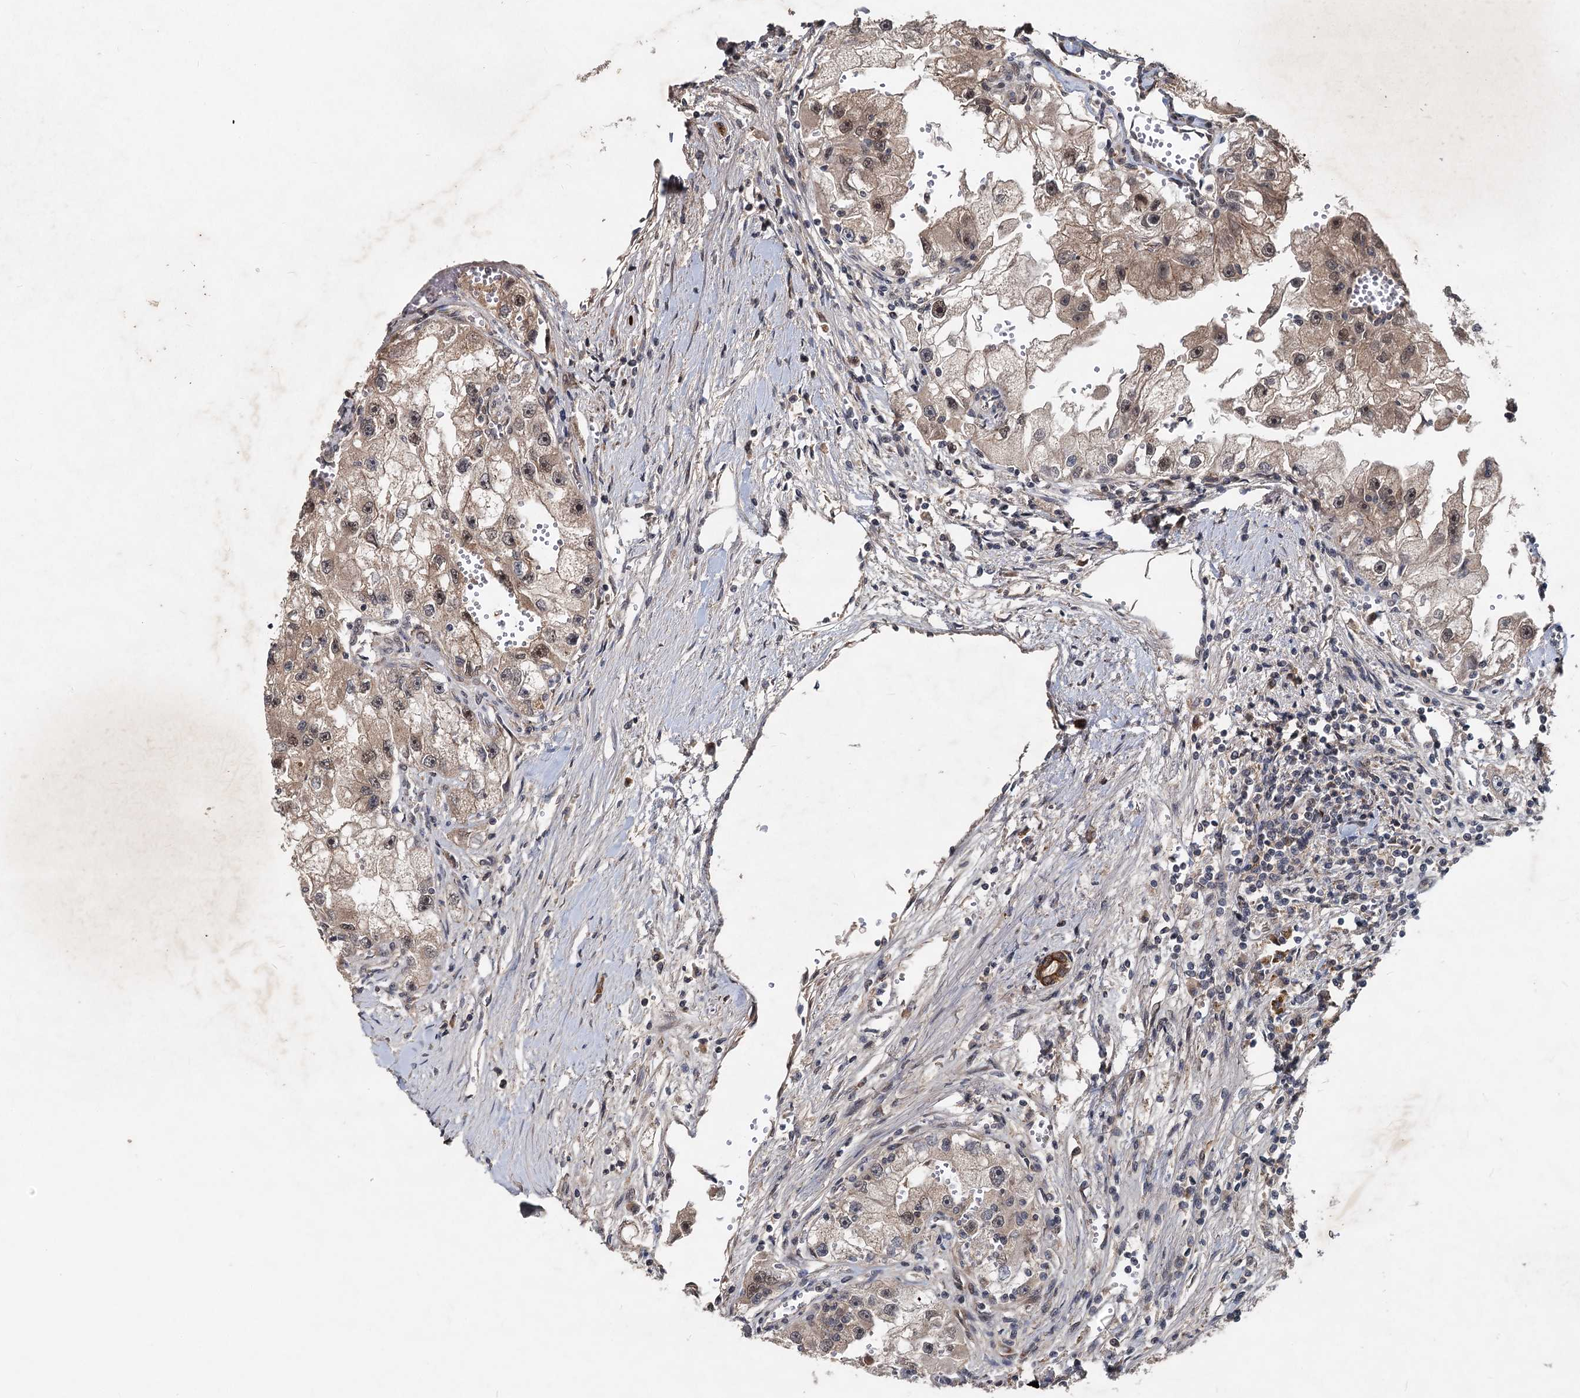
{"staining": {"intensity": "weak", "quantity": "25%-75%", "location": "cytoplasmic/membranous,nuclear"}, "tissue": "renal cancer", "cell_type": "Tumor cells", "image_type": "cancer", "snomed": [{"axis": "morphology", "description": "Adenocarcinoma, NOS"}, {"axis": "topography", "description": "Kidney"}], "caption": "Immunohistochemistry of adenocarcinoma (renal) shows low levels of weak cytoplasmic/membranous and nuclear positivity in approximately 25%-75% of tumor cells.", "gene": "RITA1", "patient": {"sex": "male", "age": 63}}